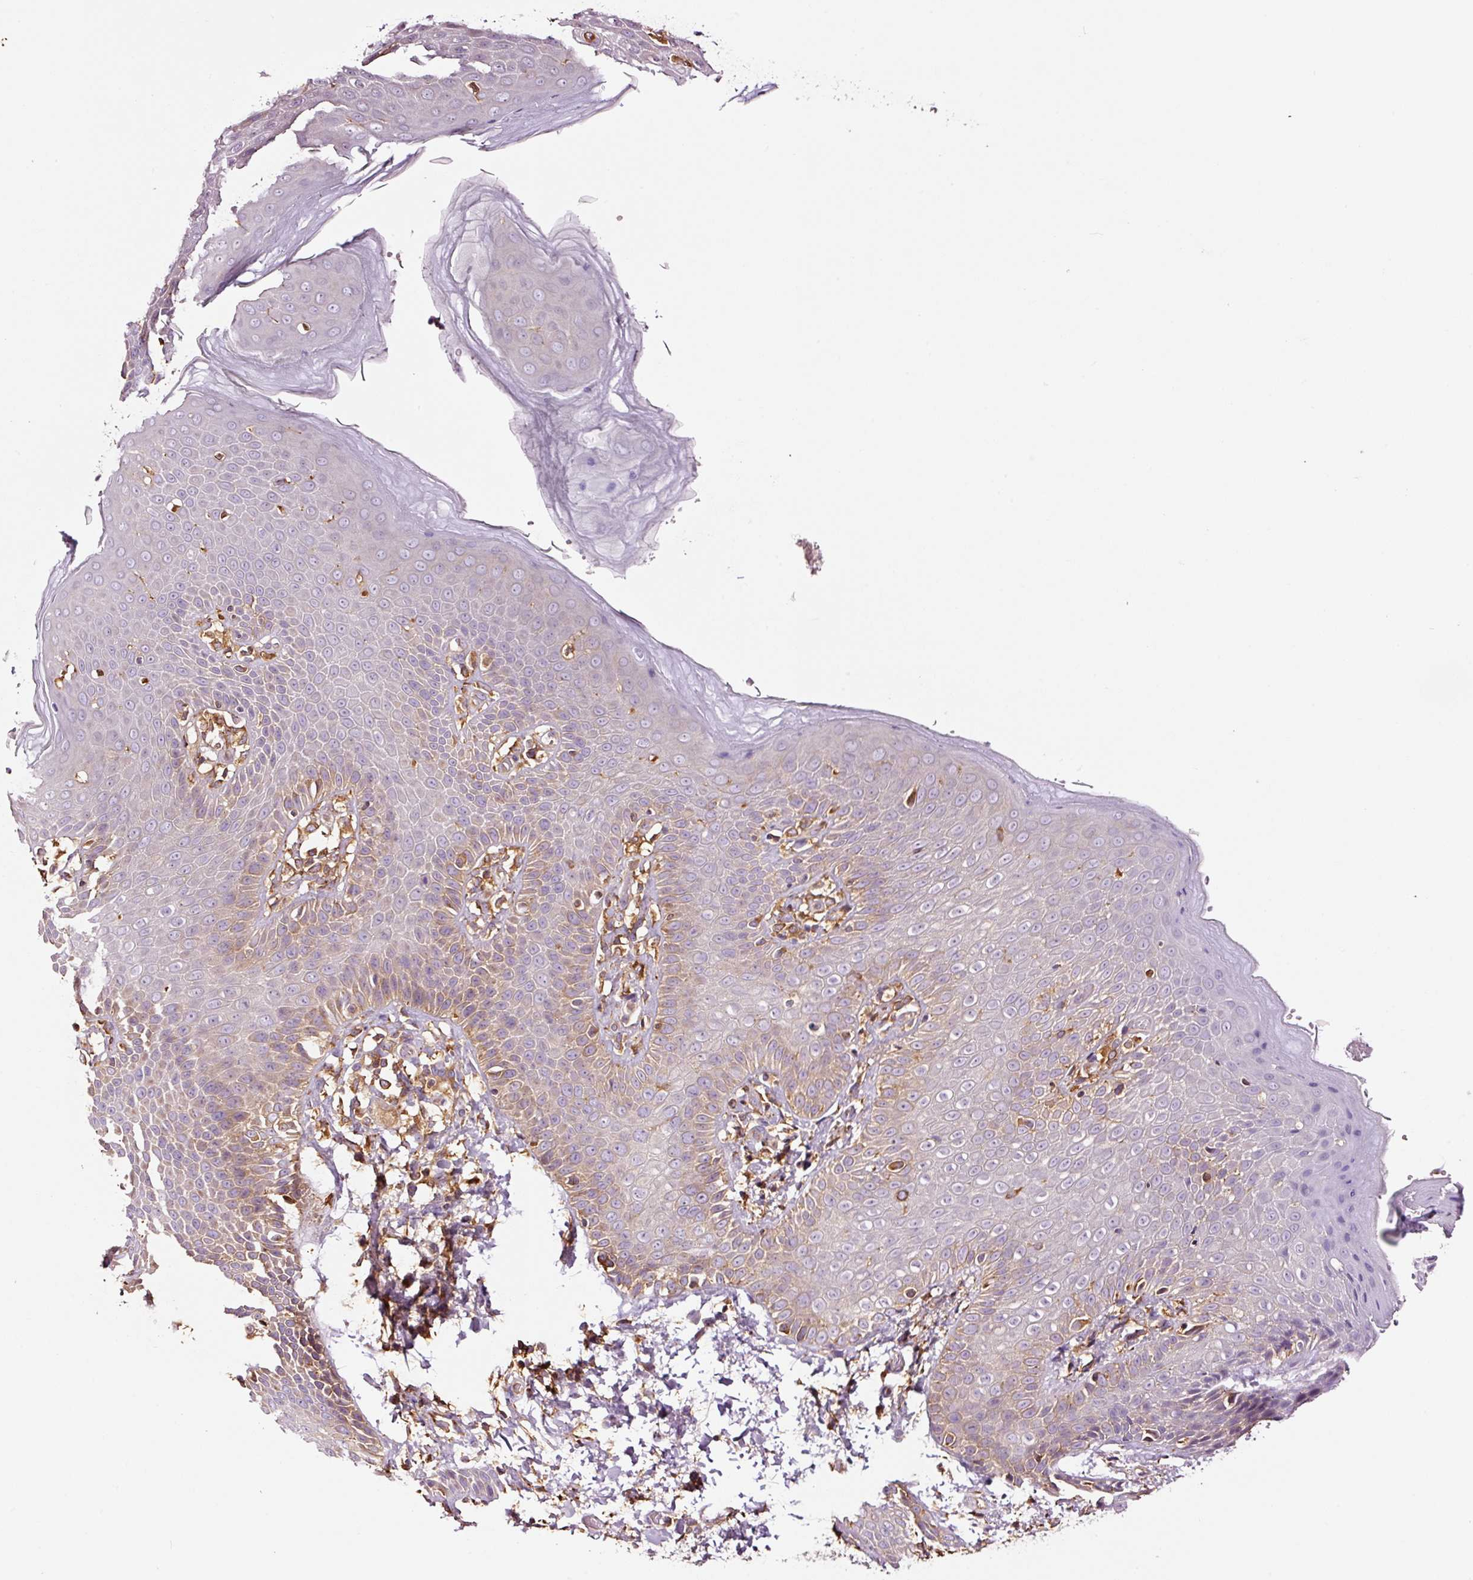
{"staining": {"intensity": "moderate", "quantity": "<25%", "location": "cytoplasmic/membranous"}, "tissue": "skin", "cell_type": "Epidermal cells", "image_type": "normal", "snomed": [{"axis": "morphology", "description": "Normal tissue, NOS"}, {"axis": "topography", "description": "Peripheral nerve tissue"}], "caption": "Protein analysis of benign skin displays moderate cytoplasmic/membranous staining in approximately <25% of epidermal cells.", "gene": "METAP1", "patient": {"sex": "male", "age": 51}}